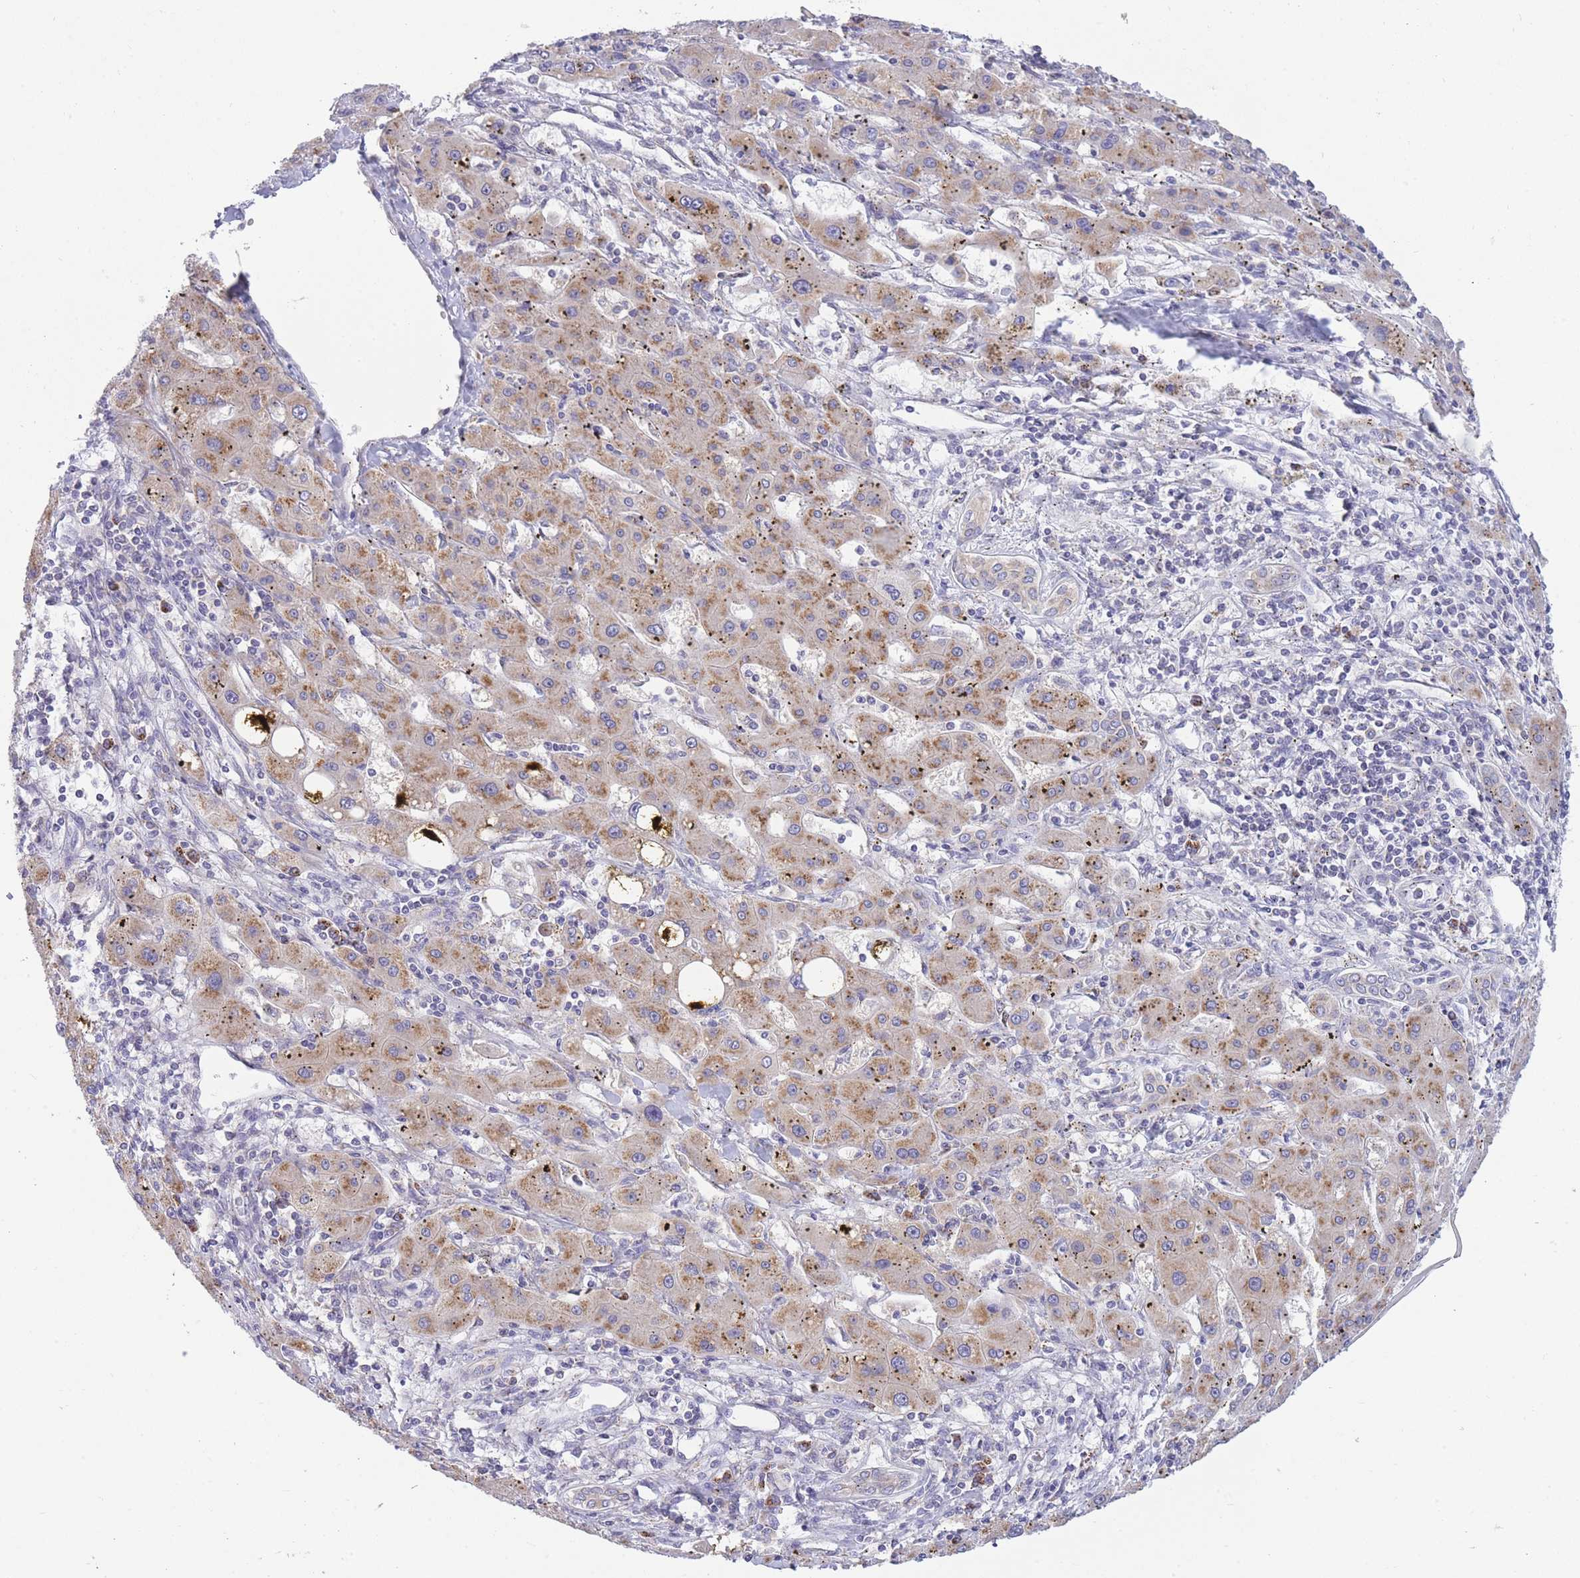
{"staining": {"intensity": "moderate", "quantity": "25%-75%", "location": "cytoplasmic/membranous"}, "tissue": "liver cancer", "cell_type": "Tumor cells", "image_type": "cancer", "snomed": [{"axis": "morphology", "description": "Carcinoma, Hepatocellular, NOS"}, {"axis": "topography", "description": "Liver"}], "caption": "High-magnification brightfield microscopy of liver cancer stained with DAB (brown) and counterstained with hematoxylin (blue). tumor cells exhibit moderate cytoplasmic/membranous expression is identified in approximately25%-75% of cells.", "gene": "COPG2", "patient": {"sex": "male", "age": 72}}